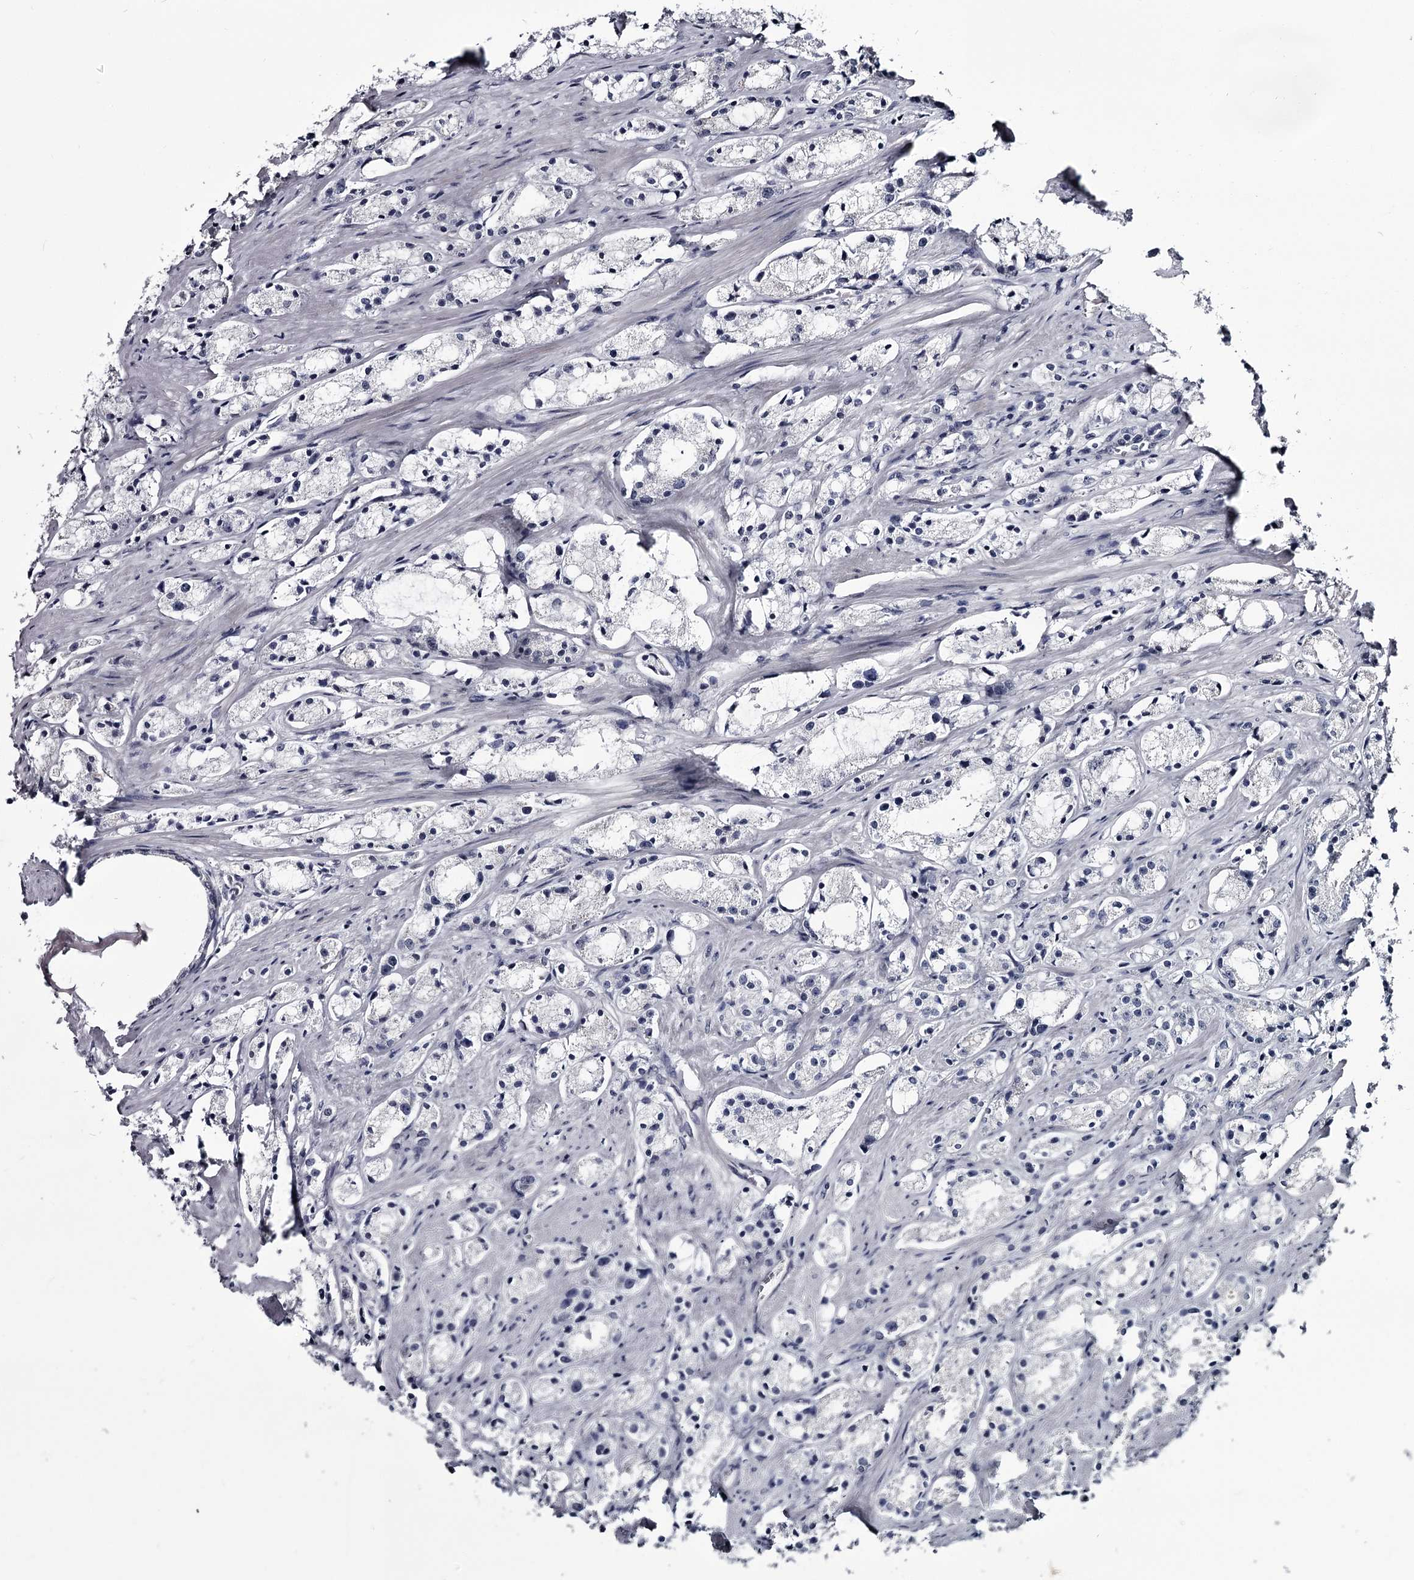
{"staining": {"intensity": "negative", "quantity": "none", "location": "none"}, "tissue": "prostate cancer", "cell_type": "Tumor cells", "image_type": "cancer", "snomed": [{"axis": "morphology", "description": "Adenocarcinoma, High grade"}, {"axis": "topography", "description": "Prostate"}], "caption": "An IHC image of prostate cancer is shown. There is no staining in tumor cells of prostate cancer.", "gene": "PRPF40B", "patient": {"sex": "male", "age": 66}}